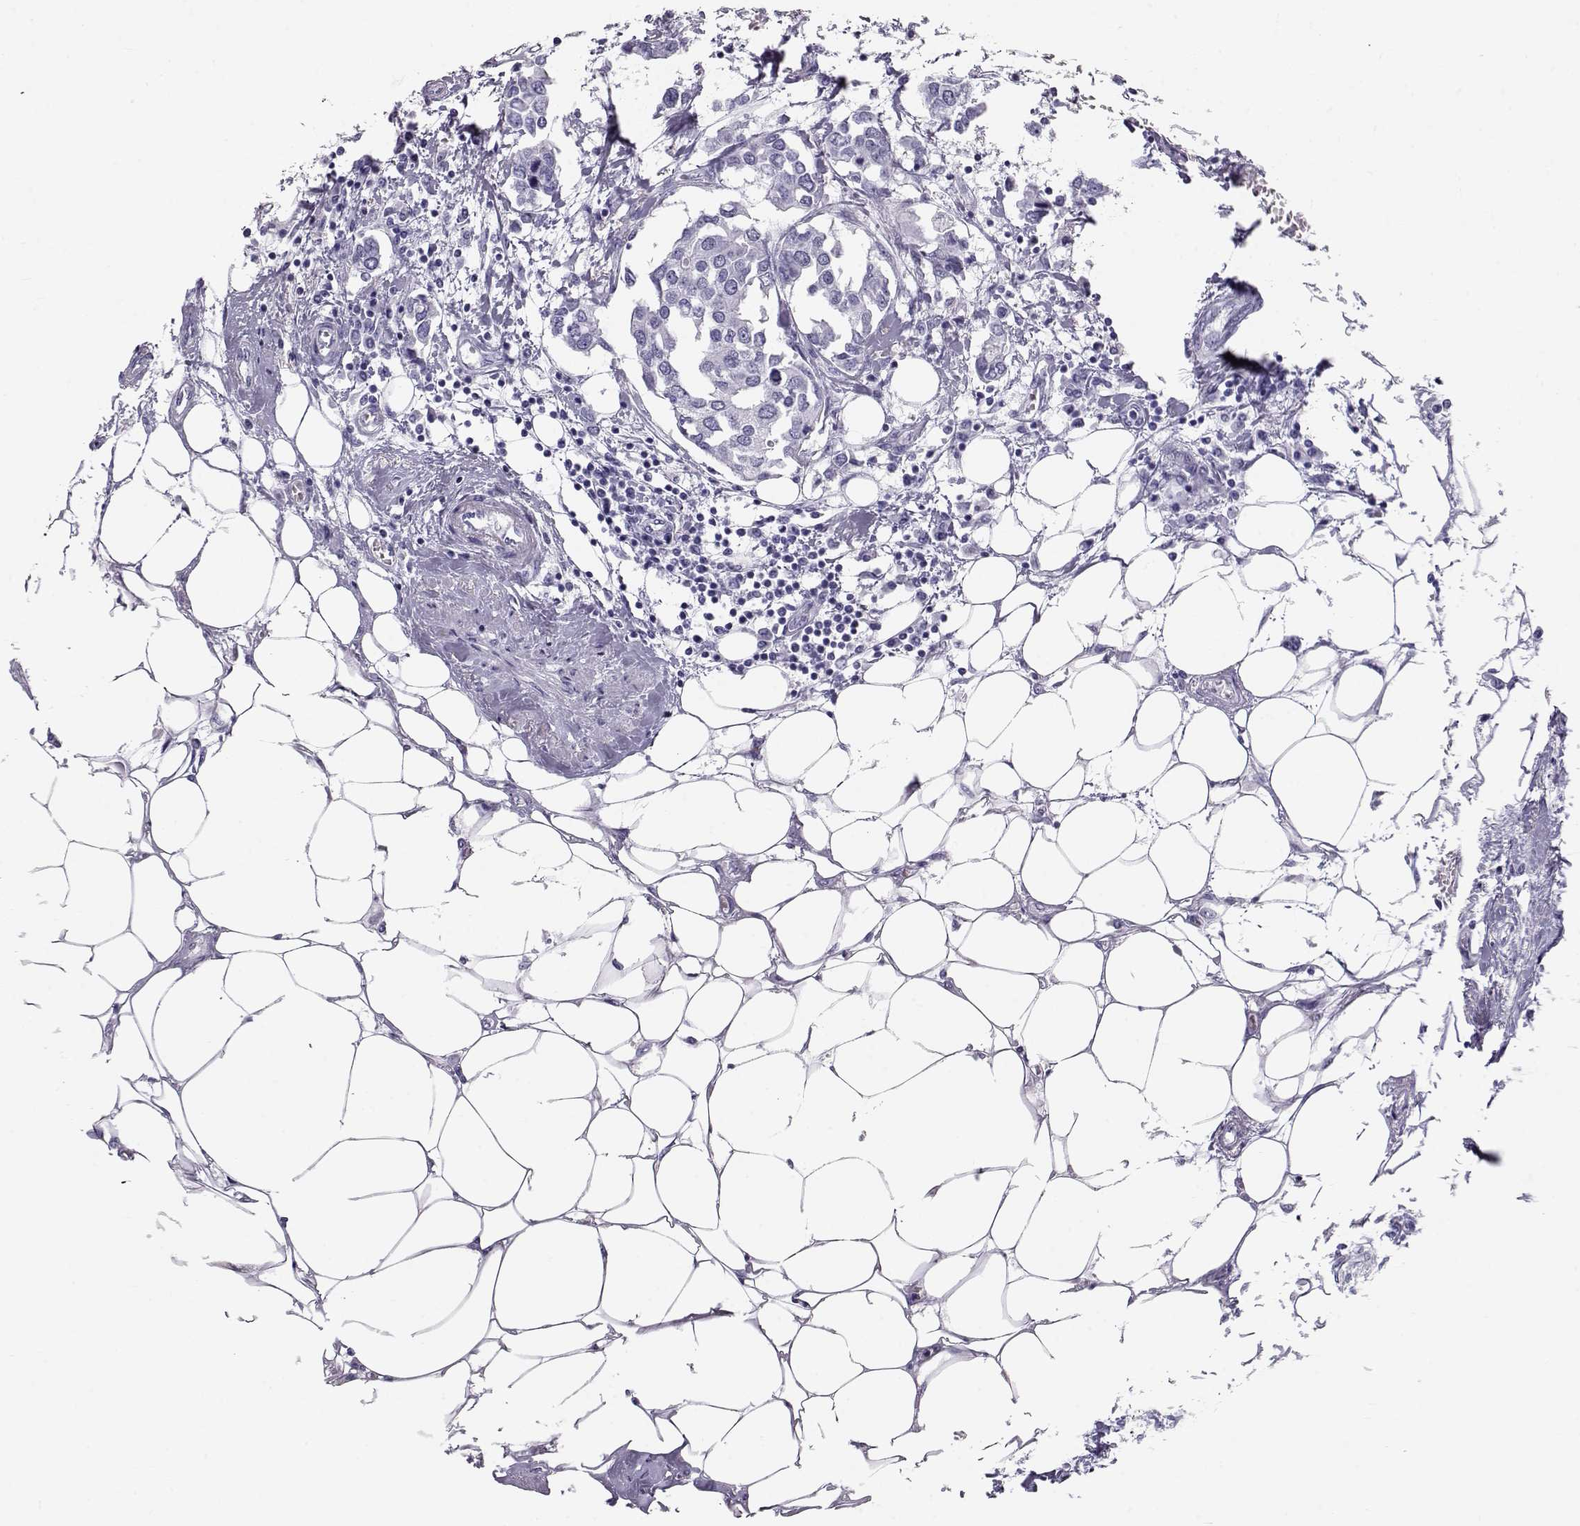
{"staining": {"intensity": "negative", "quantity": "none", "location": "none"}, "tissue": "breast cancer", "cell_type": "Tumor cells", "image_type": "cancer", "snomed": [{"axis": "morphology", "description": "Duct carcinoma"}, {"axis": "topography", "description": "Breast"}], "caption": "Image shows no significant protein positivity in tumor cells of breast cancer (invasive ductal carcinoma).", "gene": "RD3", "patient": {"sex": "female", "age": 83}}